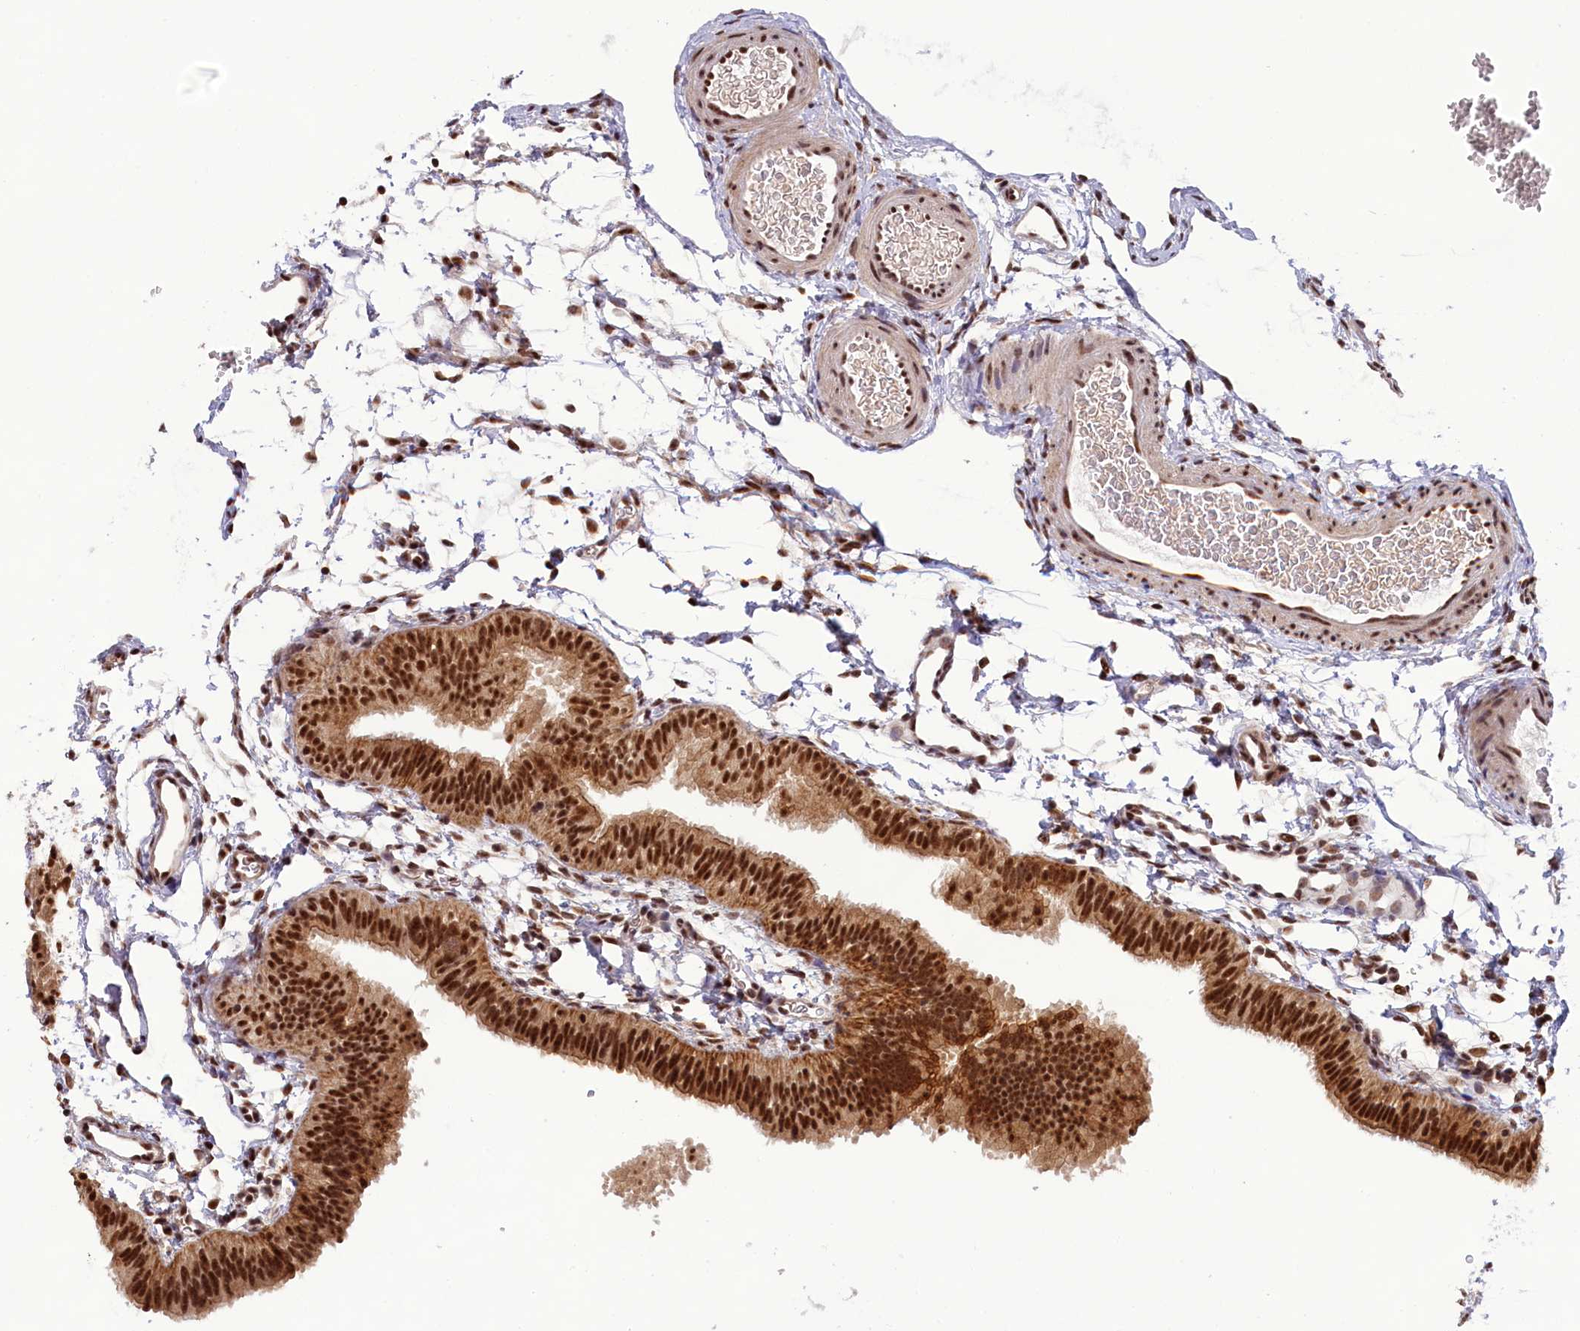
{"staining": {"intensity": "strong", "quantity": ">75%", "location": "cytoplasmic/membranous,nuclear"}, "tissue": "fallopian tube", "cell_type": "Glandular cells", "image_type": "normal", "snomed": [{"axis": "morphology", "description": "Normal tissue, NOS"}, {"axis": "topography", "description": "Fallopian tube"}], "caption": "The photomicrograph demonstrates a brown stain indicating the presence of a protein in the cytoplasmic/membranous,nuclear of glandular cells in fallopian tube.", "gene": "CARD8", "patient": {"sex": "female", "age": 35}}